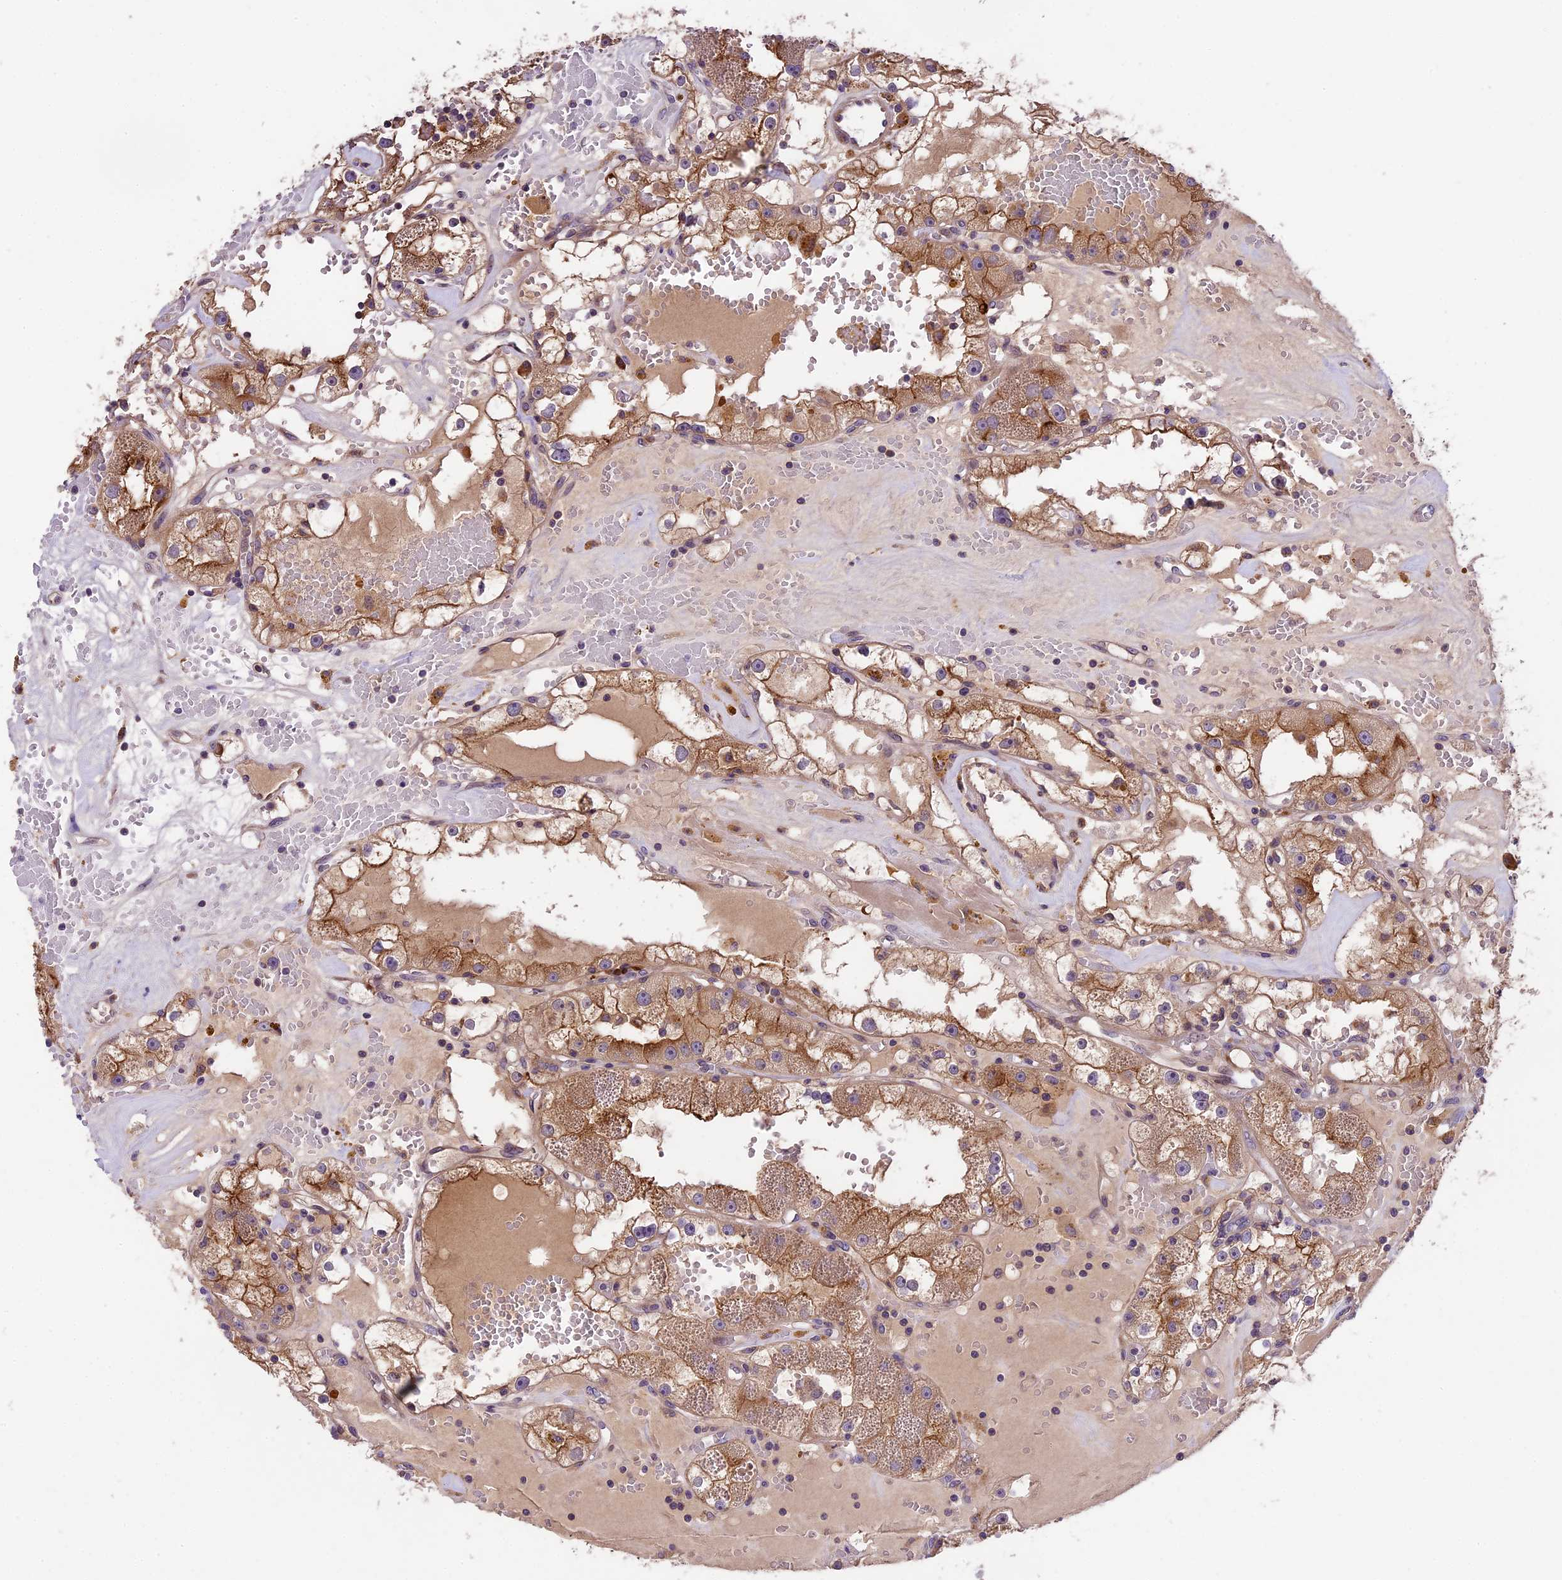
{"staining": {"intensity": "moderate", "quantity": "25%-75%", "location": "cytoplasmic/membranous"}, "tissue": "renal cancer", "cell_type": "Tumor cells", "image_type": "cancer", "snomed": [{"axis": "morphology", "description": "Adenocarcinoma, NOS"}, {"axis": "topography", "description": "Kidney"}], "caption": "DAB (3,3'-diaminobenzidine) immunohistochemical staining of human adenocarcinoma (renal) reveals moderate cytoplasmic/membranous protein staining in approximately 25%-75% of tumor cells.", "gene": "ABCC10", "patient": {"sex": "male", "age": 56}}